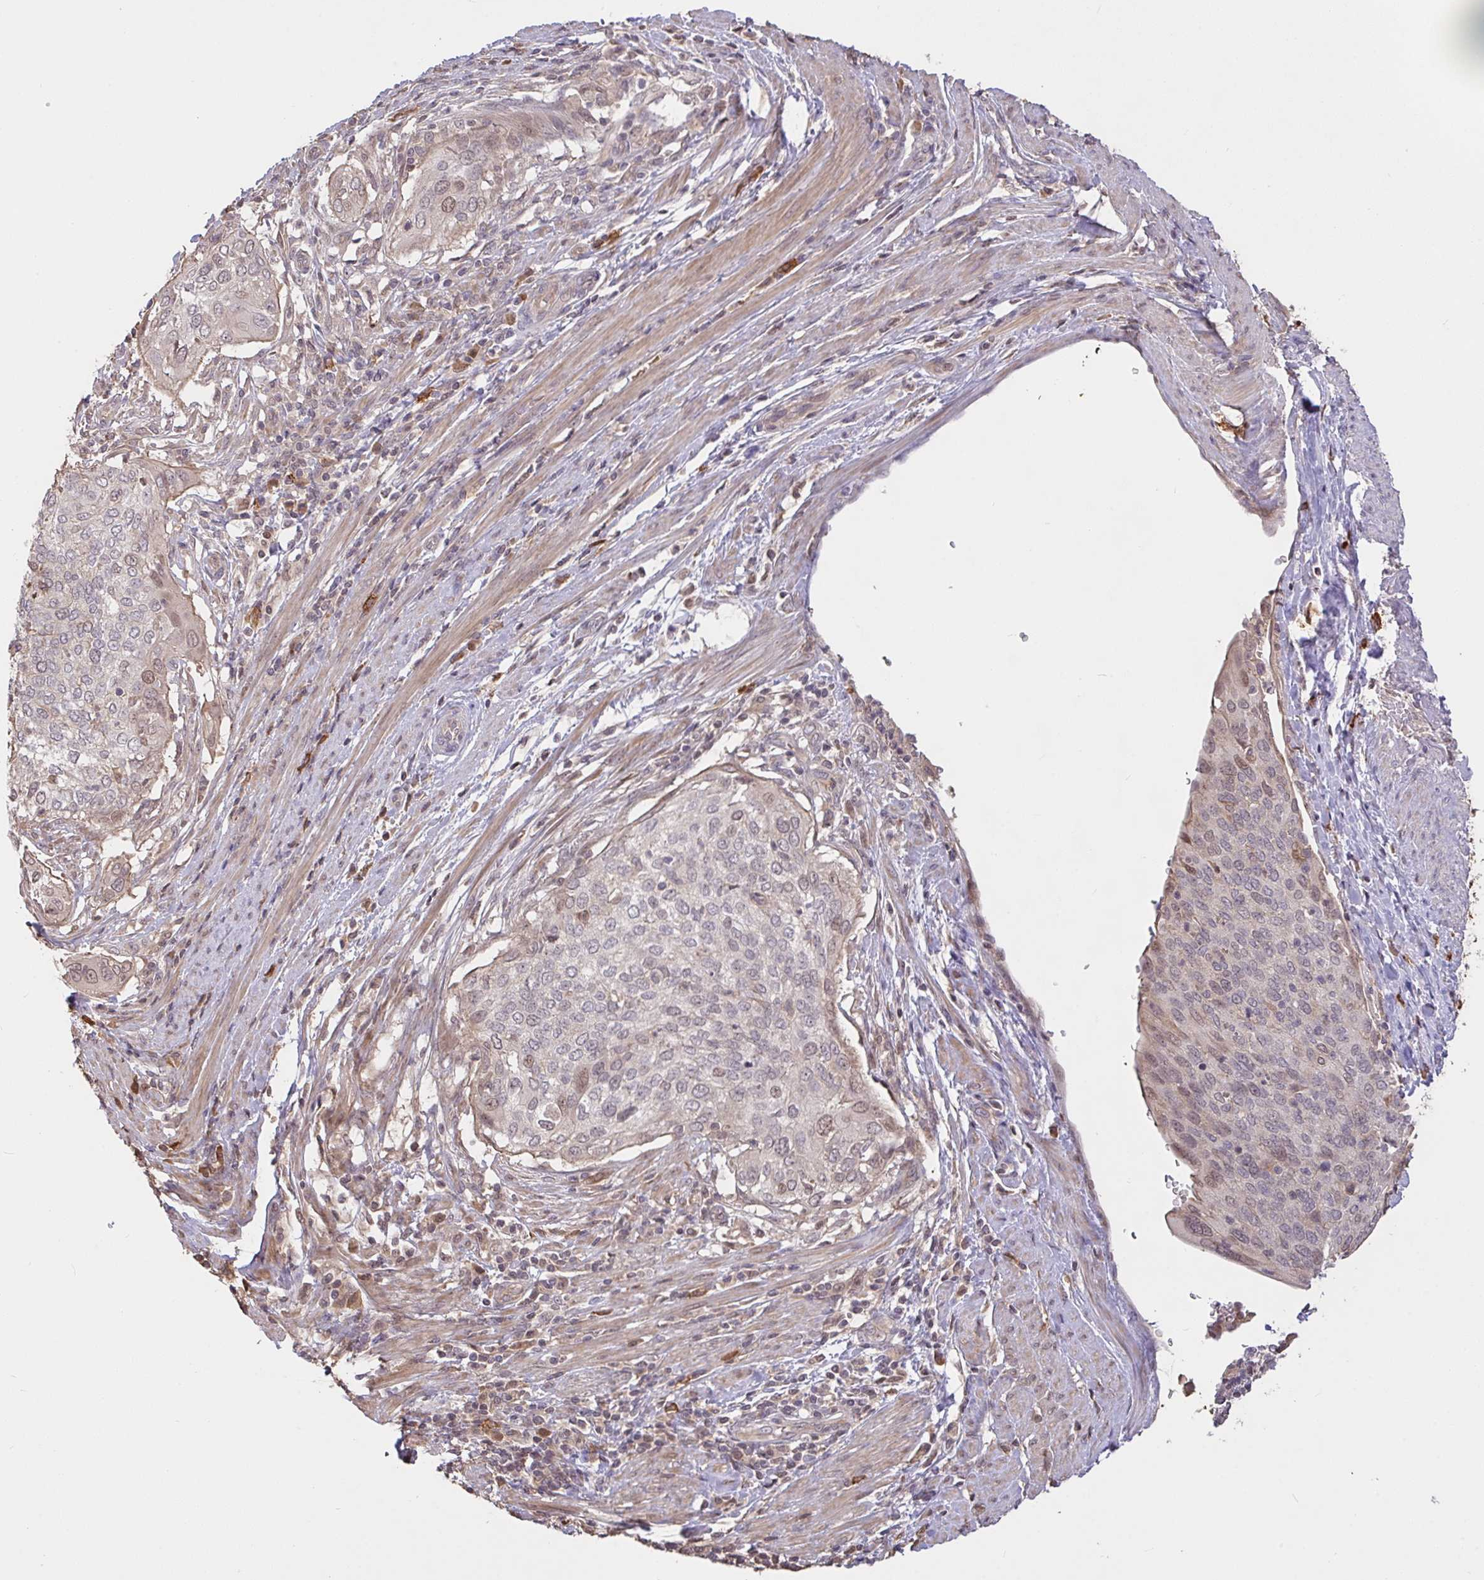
{"staining": {"intensity": "weak", "quantity": "<25%", "location": "nuclear"}, "tissue": "cervical cancer", "cell_type": "Tumor cells", "image_type": "cancer", "snomed": [{"axis": "morphology", "description": "Squamous cell carcinoma, NOS"}, {"axis": "topography", "description": "Cervix"}], "caption": "Protein analysis of squamous cell carcinoma (cervical) displays no significant expression in tumor cells. The staining was performed using DAB (3,3'-diaminobenzidine) to visualize the protein expression in brown, while the nuclei were stained in blue with hematoxylin (Magnification: 20x).", "gene": "FCER1A", "patient": {"sex": "female", "age": 38}}